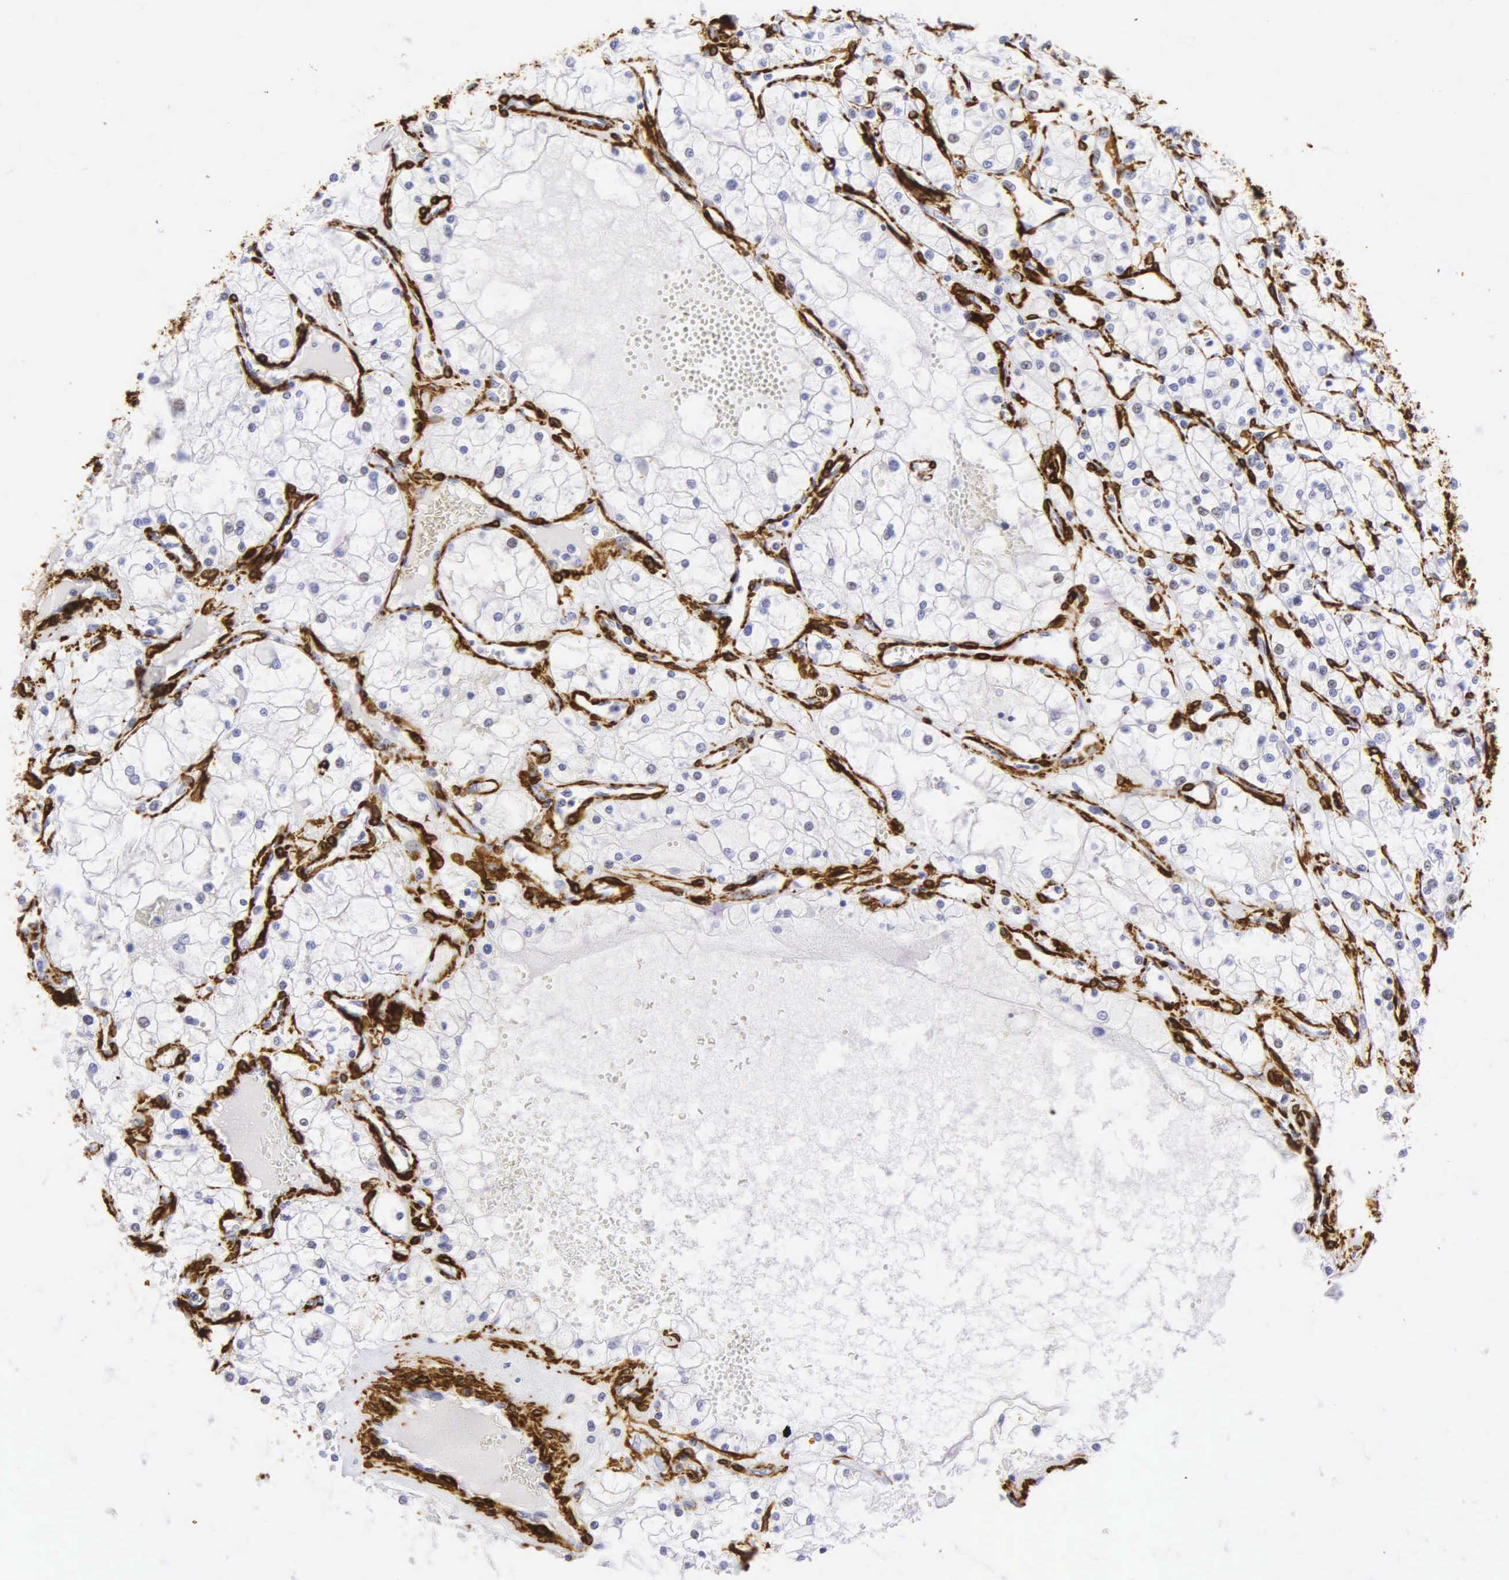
{"staining": {"intensity": "negative", "quantity": "none", "location": "none"}, "tissue": "renal cancer", "cell_type": "Tumor cells", "image_type": "cancer", "snomed": [{"axis": "morphology", "description": "Adenocarcinoma, NOS"}, {"axis": "topography", "description": "Kidney"}], "caption": "An image of human renal adenocarcinoma is negative for staining in tumor cells. (DAB immunohistochemistry with hematoxylin counter stain).", "gene": "ACTA2", "patient": {"sex": "male", "age": 61}}